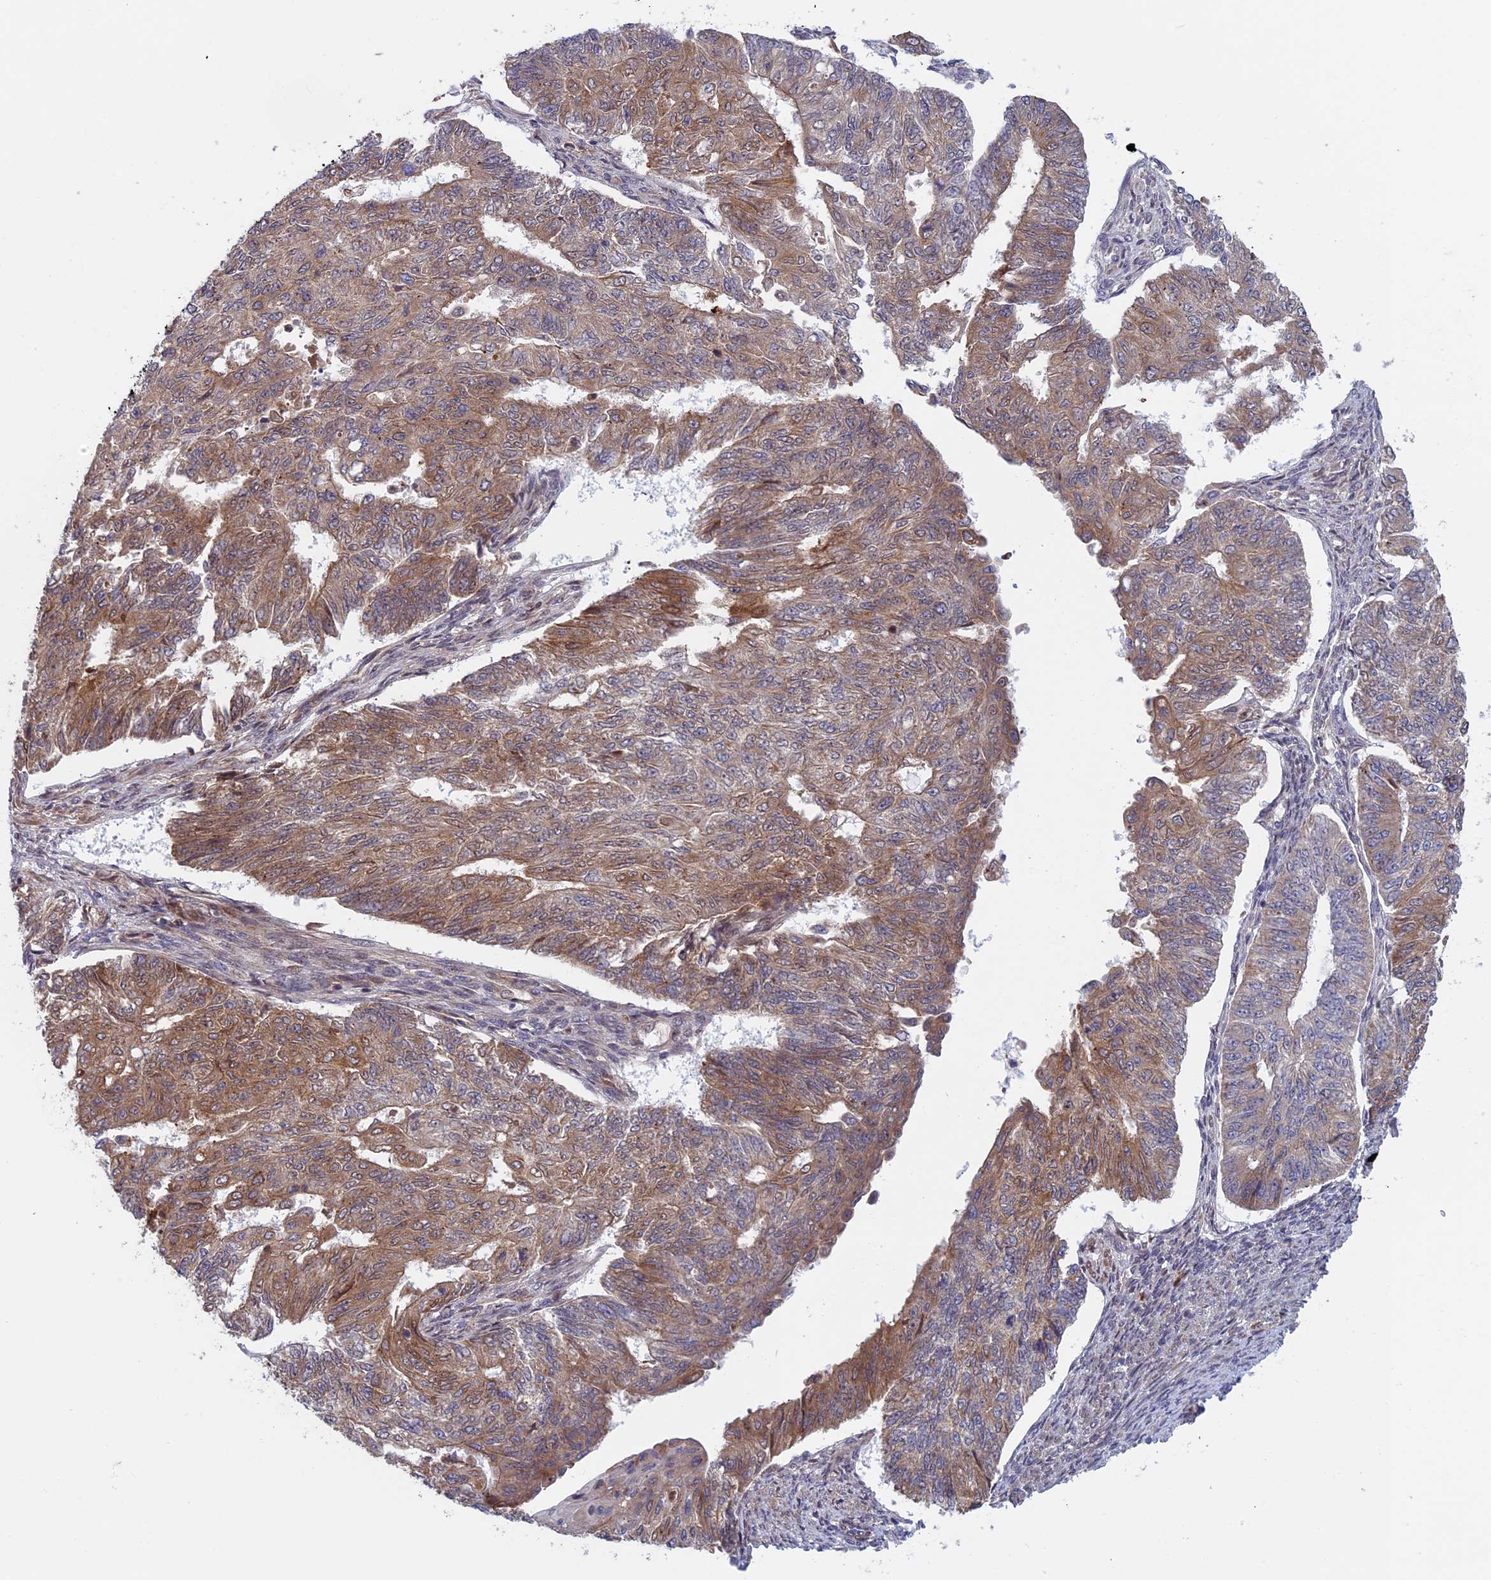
{"staining": {"intensity": "moderate", "quantity": "25%-75%", "location": "cytoplasmic/membranous"}, "tissue": "endometrial cancer", "cell_type": "Tumor cells", "image_type": "cancer", "snomed": [{"axis": "morphology", "description": "Adenocarcinoma, NOS"}, {"axis": "topography", "description": "Endometrium"}], "caption": "There is medium levels of moderate cytoplasmic/membranous staining in tumor cells of adenocarcinoma (endometrial), as demonstrated by immunohistochemical staining (brown color).", "gene": "FADS1", "patient": {"sex": "female", "age": 32}}